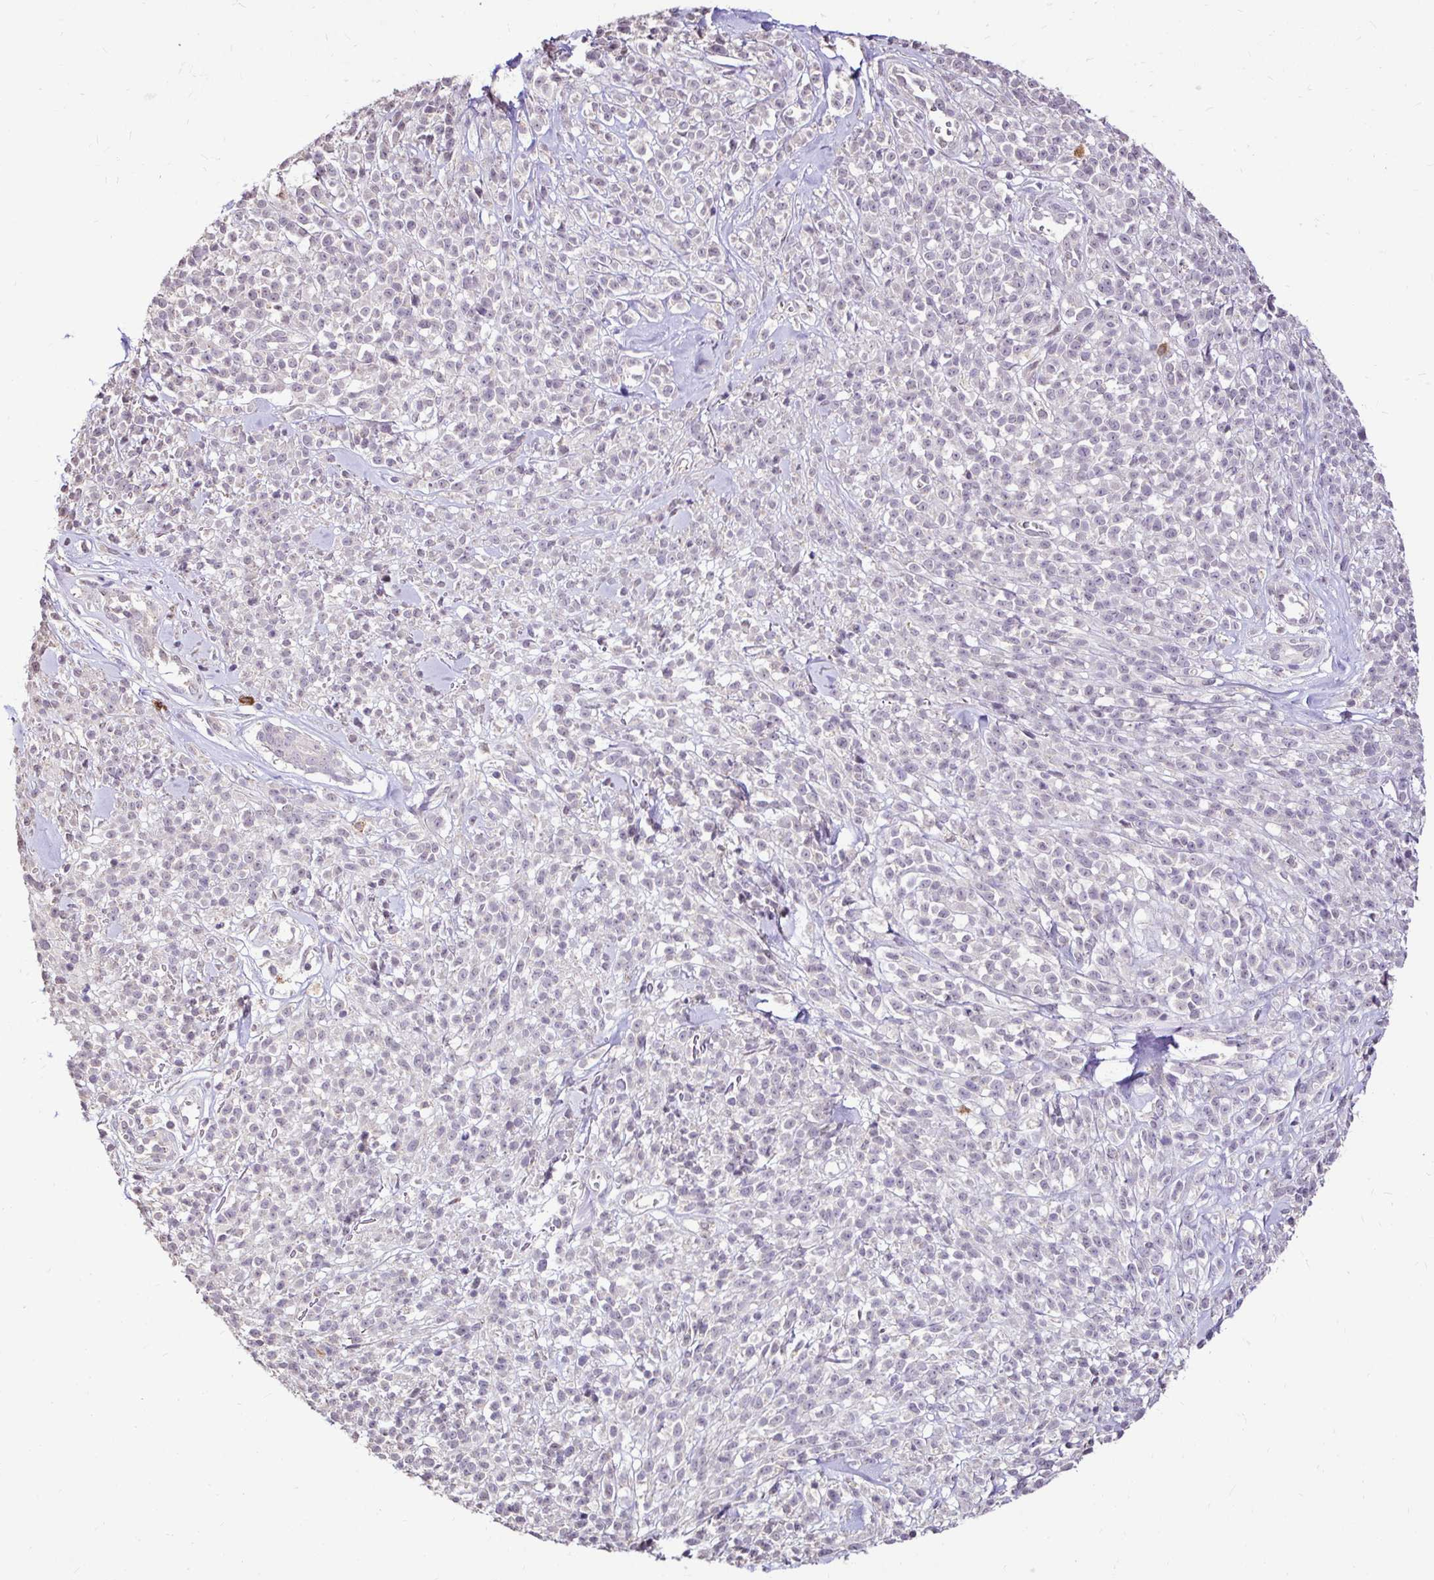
{"staining": {"intensity": "negative", "quantity": "none", "location": "none"}, "tissue": "melanoma", "cell_type": "Tumor cells", "image_type": "cancer", "snomed": [{"axis": "morphology", "description": "Malignant melanoma, NOS"}, {"axis": "topography", "description": "Skin"}, {"axis": "topography", "description": "Skin of trunk"}], "caption": "An immunohistochemistry (IHC) histopathology image of melanoma is shown. There is no staining in tumor cells of melanoma.", "gene": "KIAA1210", "patient": {"sex": "male", "age": 74}}